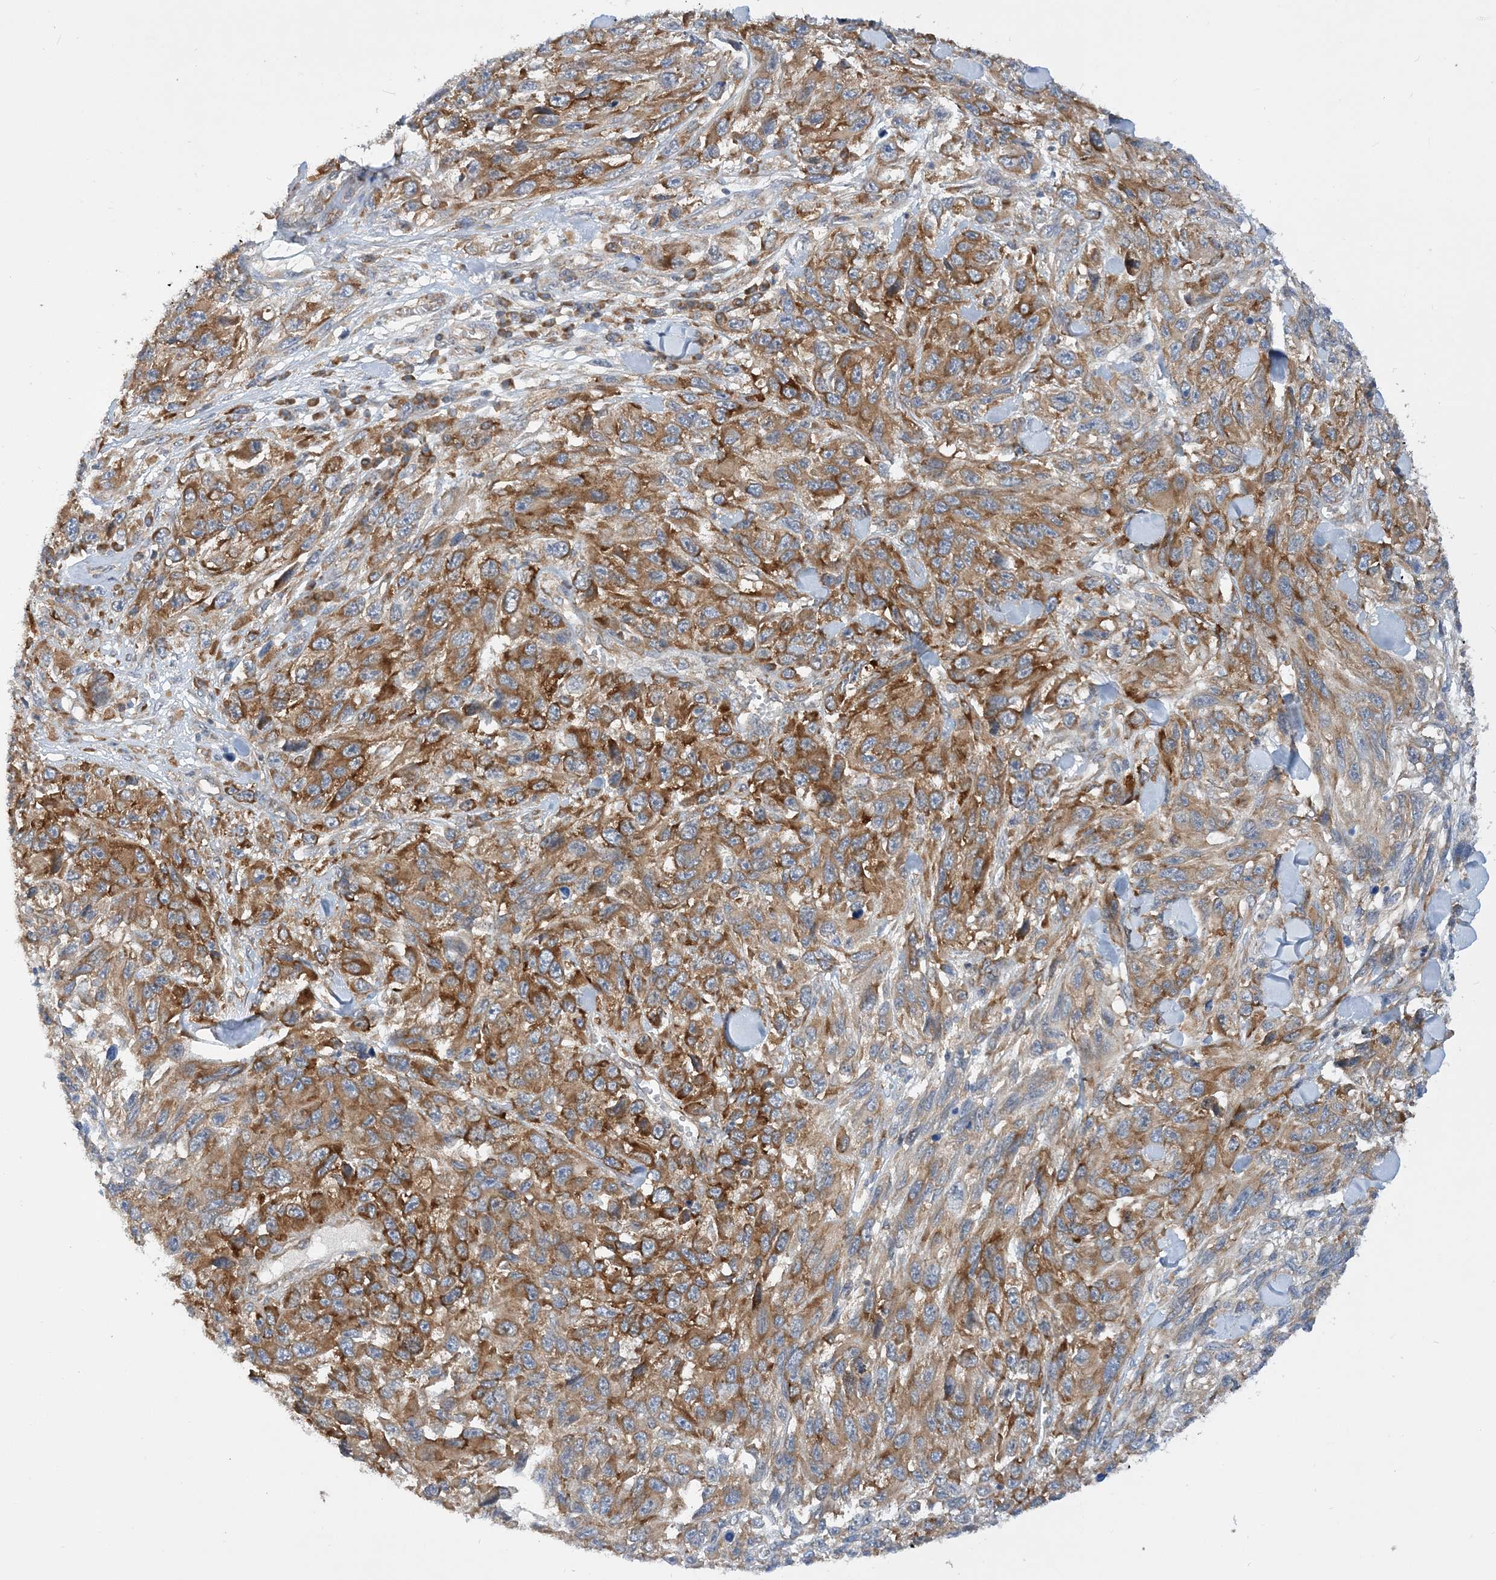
{"staining": {"intensity": "moderate", "quantity": ">75%", "location": "cytoplasmic/membranous"}, "tissue": "melanoma", "cell_type": "Tumor cells", "image_type": "cancer", "snomed": [{"axis": "morphology", "description": "Malignant melanoma, NOS"}, {"axis": "topography", "description": "Skin"}], "caption": "Immunohistochemistry (DAB (3,3'-diaminobenzidine)) staining of malignant melanoma exhibits moderate cytoplasmic/membranous protein staining in approximately >75% of tumor cells.", "gene": "LARP4B", "patient": {"sex": "female", "age": 96}}